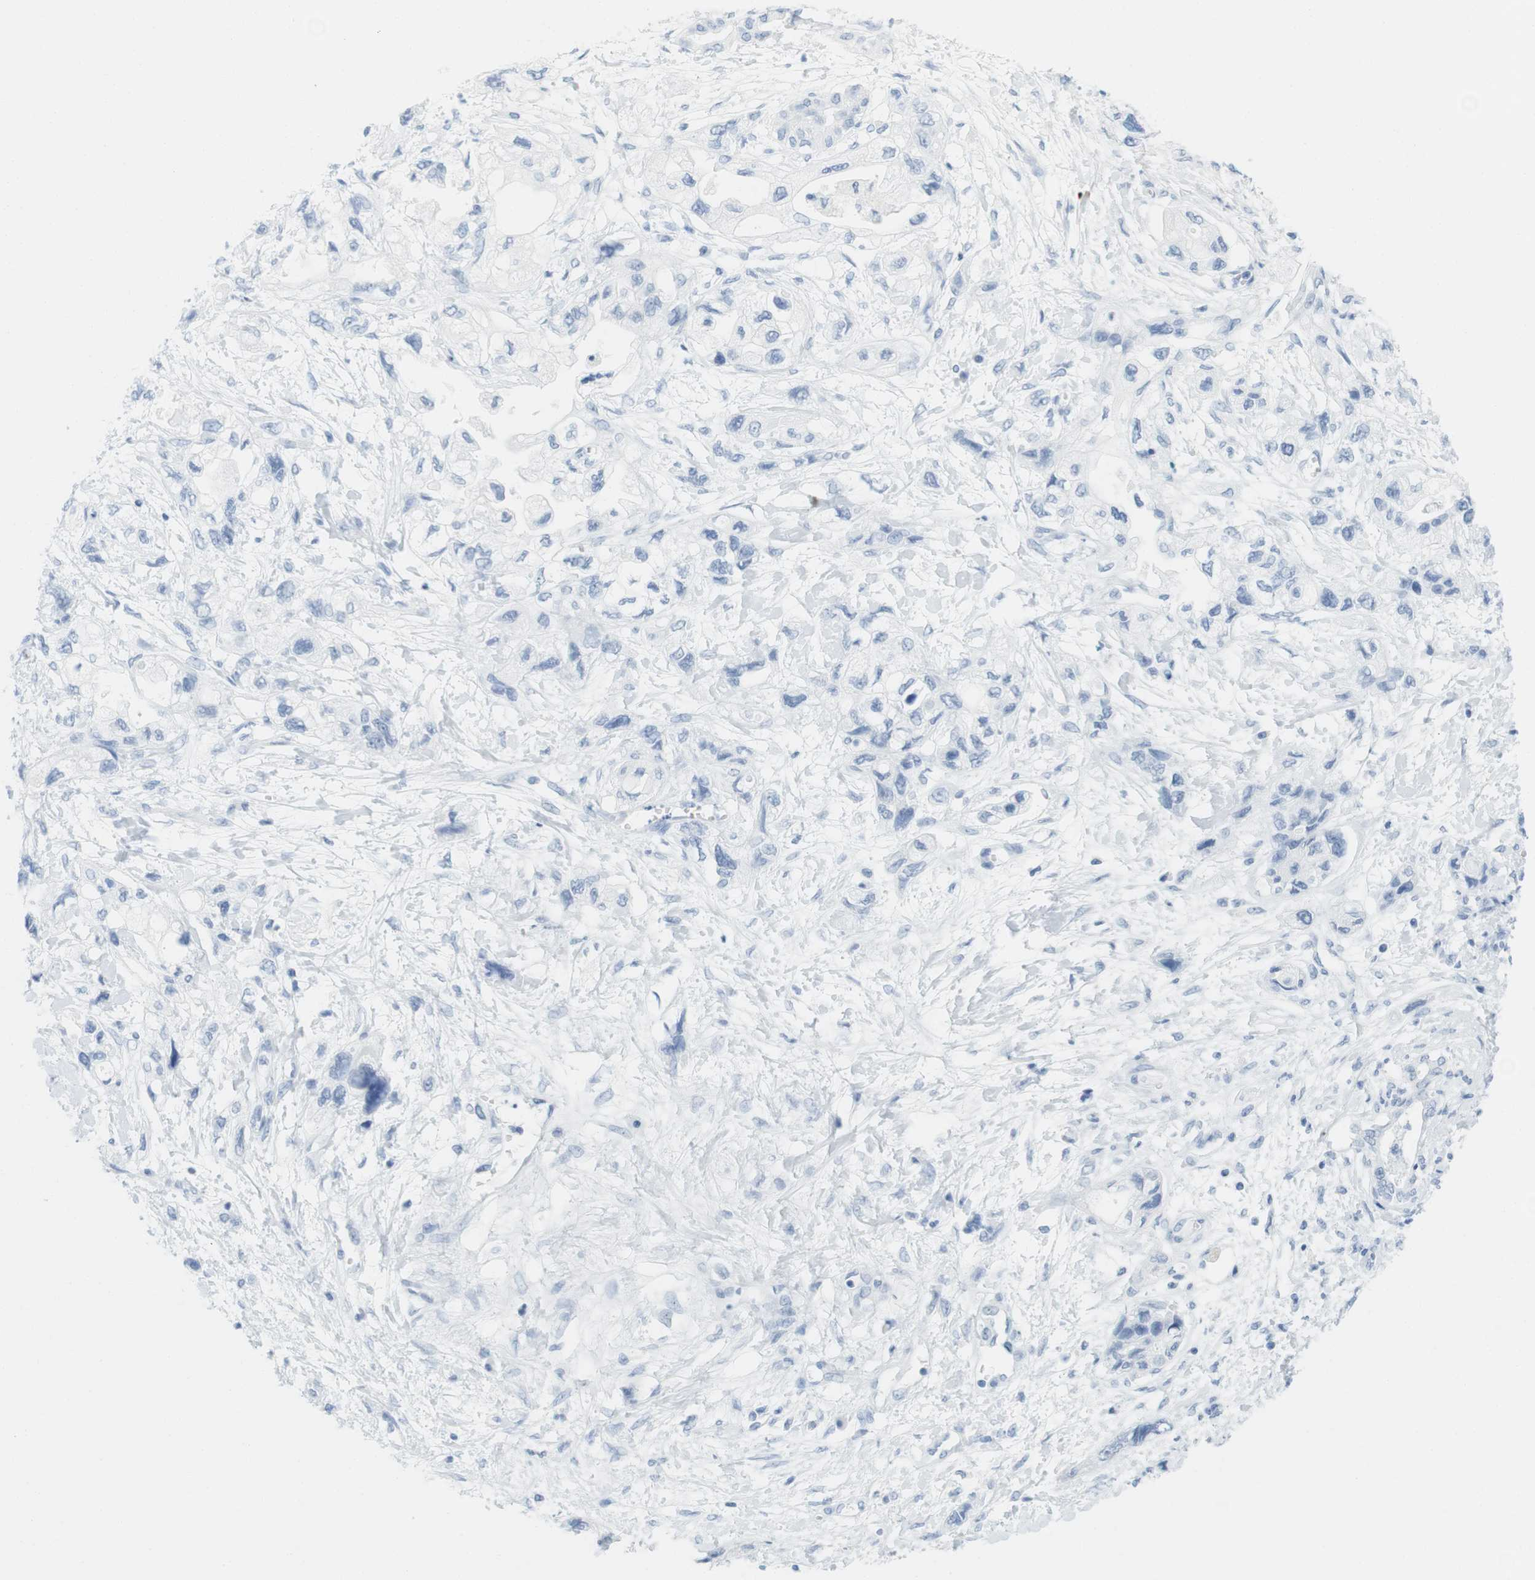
{"staining": {"intensity": "negative", "quantity": "none", "location": "none"}, "tissue": "pancreatic cancer", "cell_type": "Tumor cells", "image_type": "cancer", "snomed": [{"axis": "morphology", "description": "Adenocarcinoma, NOS"}, {"axis": "topography", "description": "Pancreas"}], "caption": "The histopathology image displays no significant expression in tumor cells of pancreatic adenocarcinoma.", "gene": "TNNT2", "patient": {"sex": "male", "age": 56}}